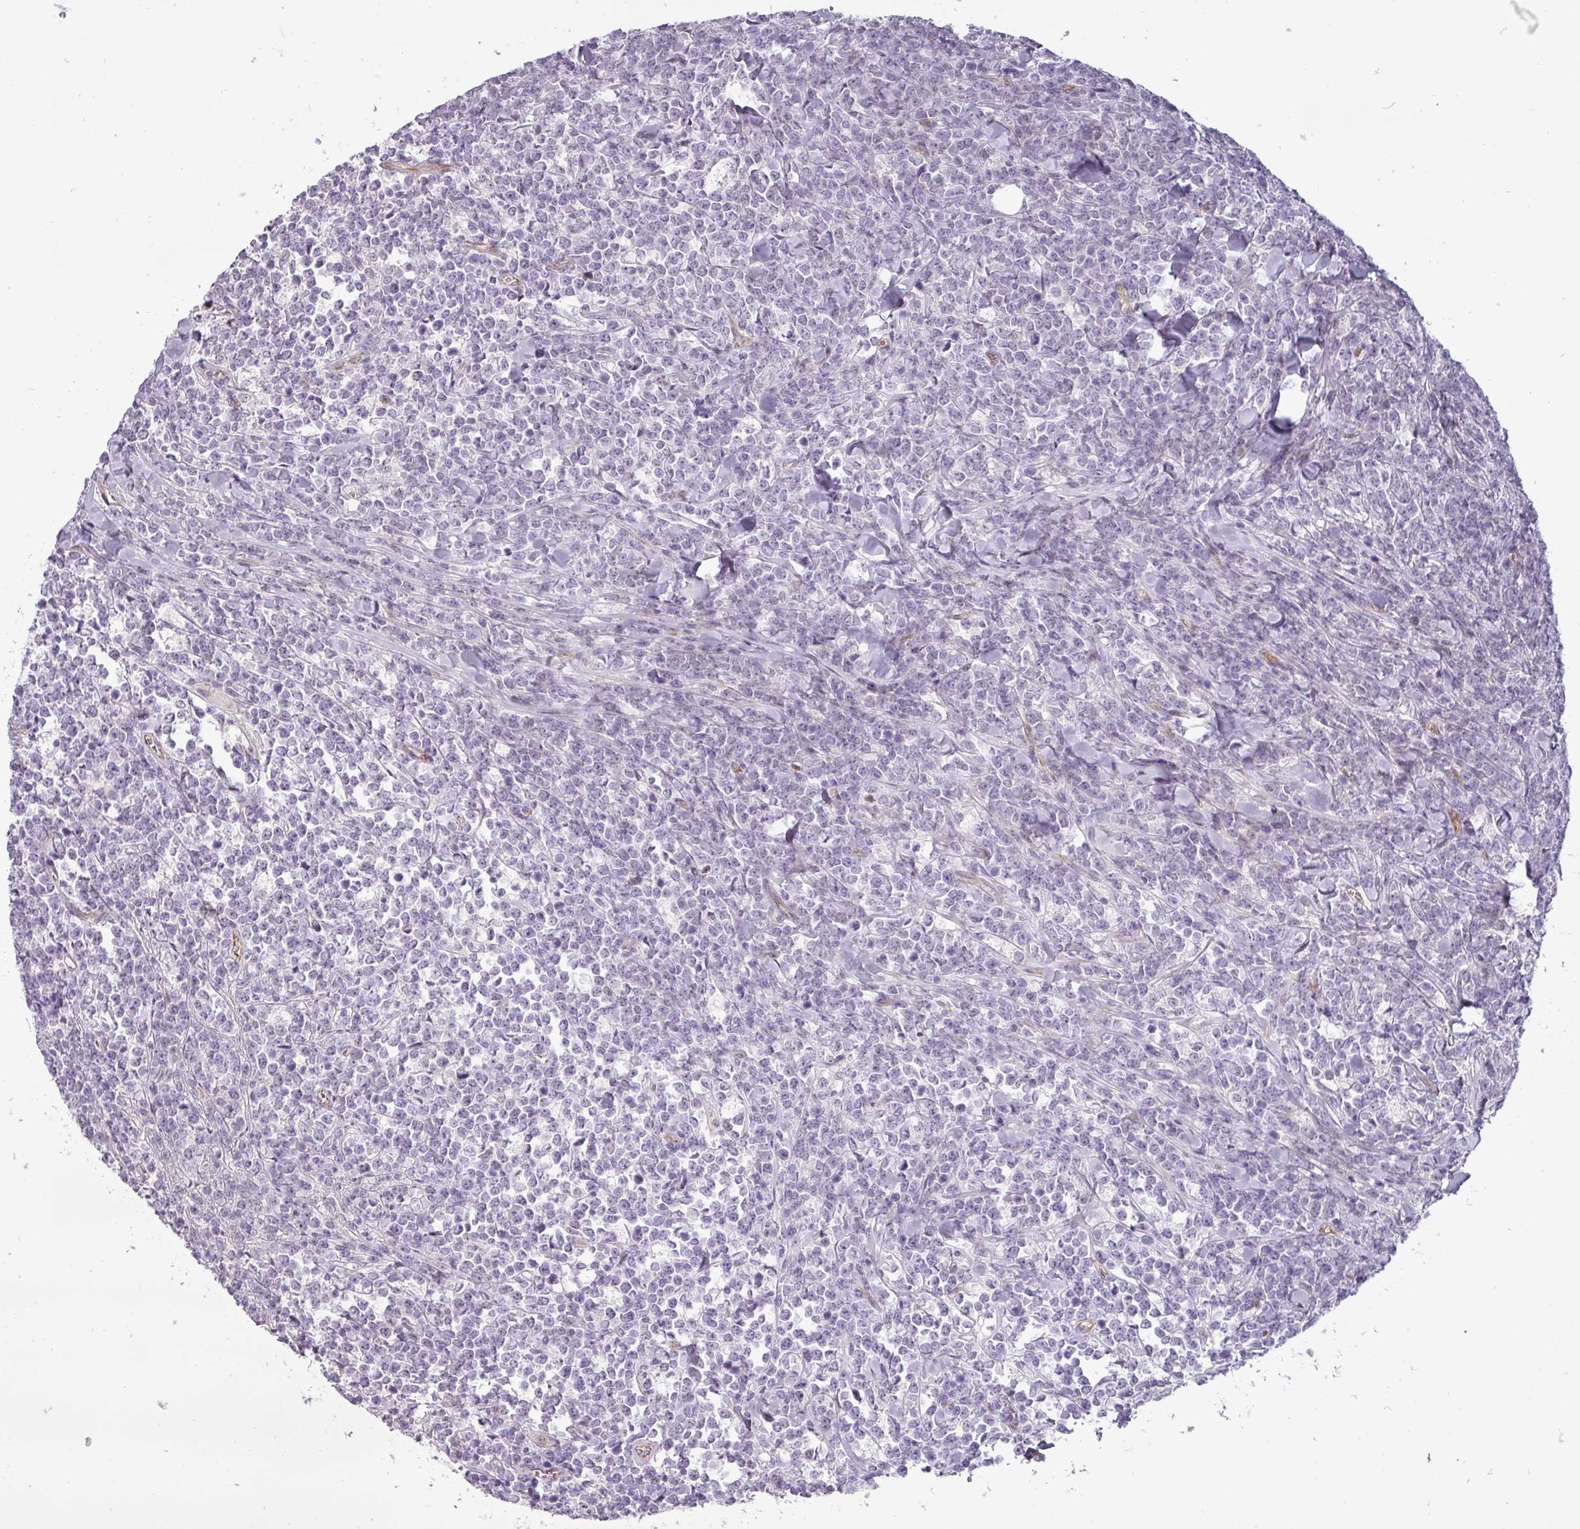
{"staining": {"intensity": "negative", "quantity": "none", "location": "none"}, "tissue": "lymphoma", "cell_type": "Tumor cells", "image_type": "cancer", "snomed": [{"axis": "morphology", "description": "Malignant lymphoma, non-Hodgkin's type, High grade"}, {"axis": "topography", "description": "Small intestine"}], "caption": "Tumor cells show no significant expression in lymphoma.", "gene": "CHRDL1", "patient": {"sex": "male", "age": 8}}